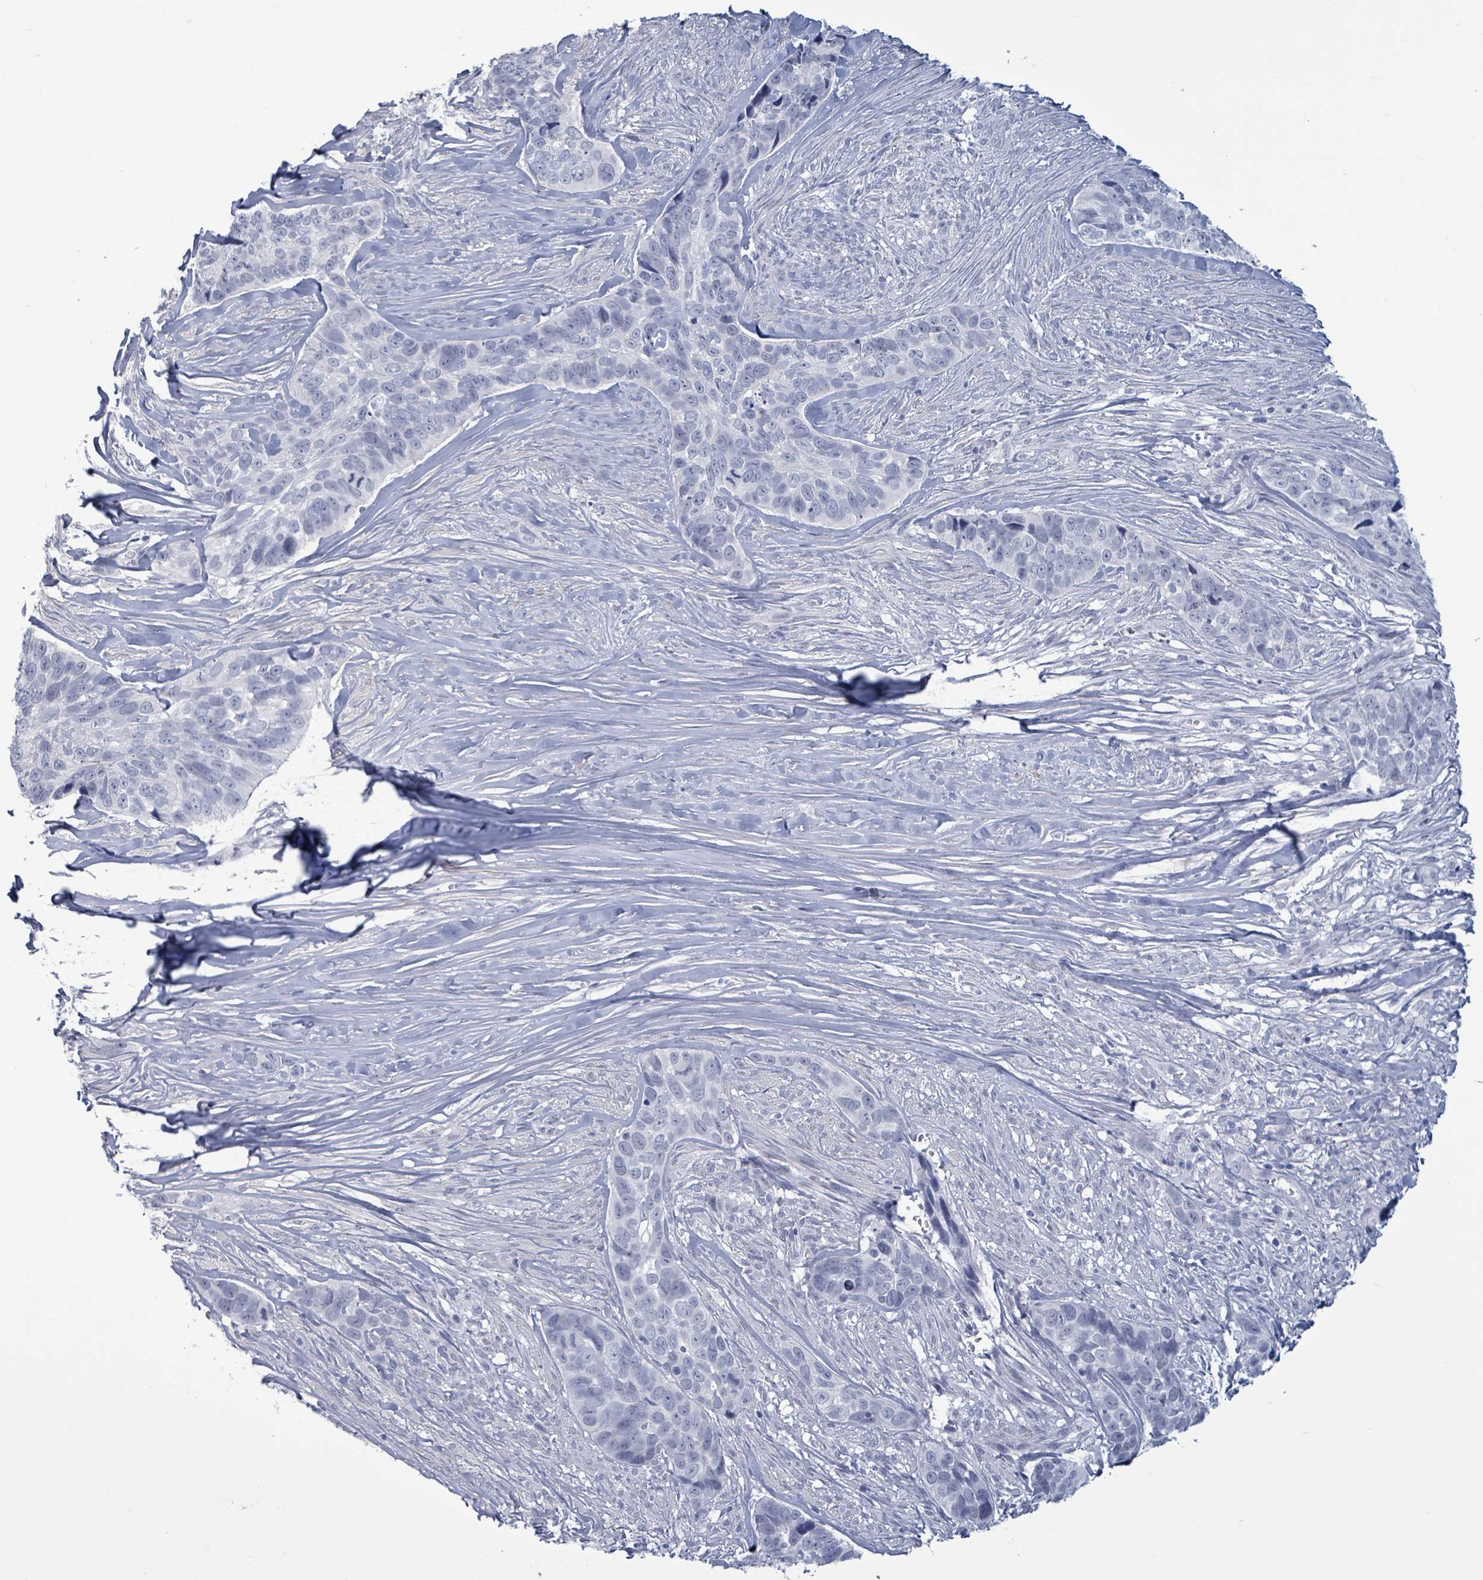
{"staining": {"intensity": "negative", "quantity": "none", "location": "none"}, "tissue": "skin cancer", "cell_type": "Tumor cells", "image_type": "cancer", "snomed": [{"axis": "morphology", "description": "Basal cell carcinoma"}, {"axis": "topography", "description": "Skin"}], "caption": "DAB immunohistochemical staining of human skin cancer (basal cell carcinoma) displays no significant staining in tumor cells.", "gene": "ZNF771", "patient": {"sex": "female", "age": 82}}